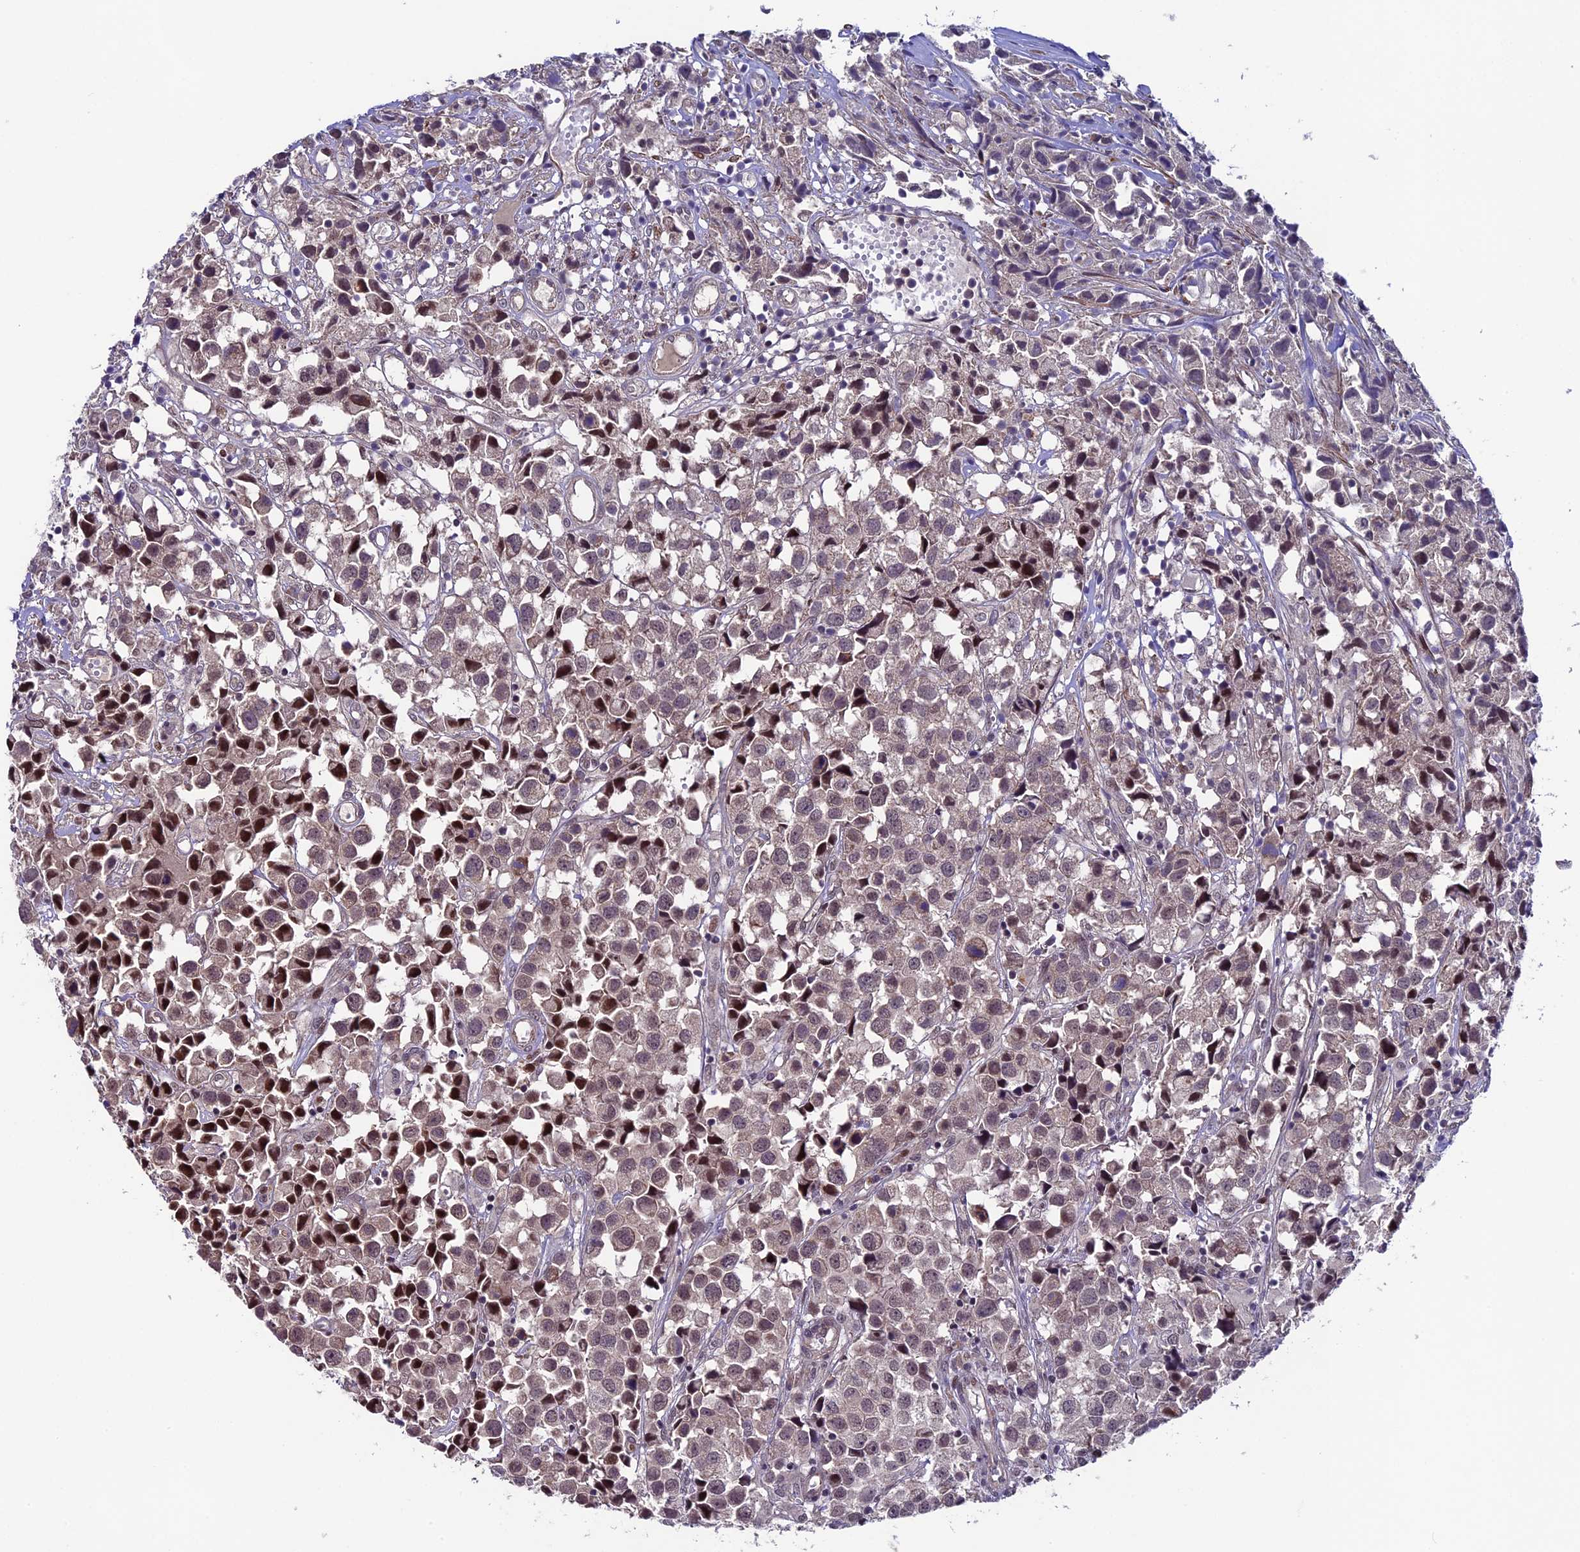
{"staining": {"intensity": "weak", "quantity": "<25%", "location": "nuclear"}, "tissue": "urothelial cancer", "cell_type": "Tumor cells", "image_type": "cancer", "snomed": [{"axis": "morphology", "description": "Urothelial carcinoma, High grade"}, {"axis": "topography", "description": "Urinary bladder"}], "caption": "IHC histopathology image of neoplastic tissue: human urothelial carcinoma (high-grade) stained with DAB (3,3'-diaminobenzidine) shows no significant protein positivity in tumor cells. The staining was performed using DAB to visualize the protein expression in brown, while the nuclei were stained in blue with hematoxylin (Magnification: 20x).", "gene": "SIPA1L3", "patient": {"sex": "female", "age": 75}}